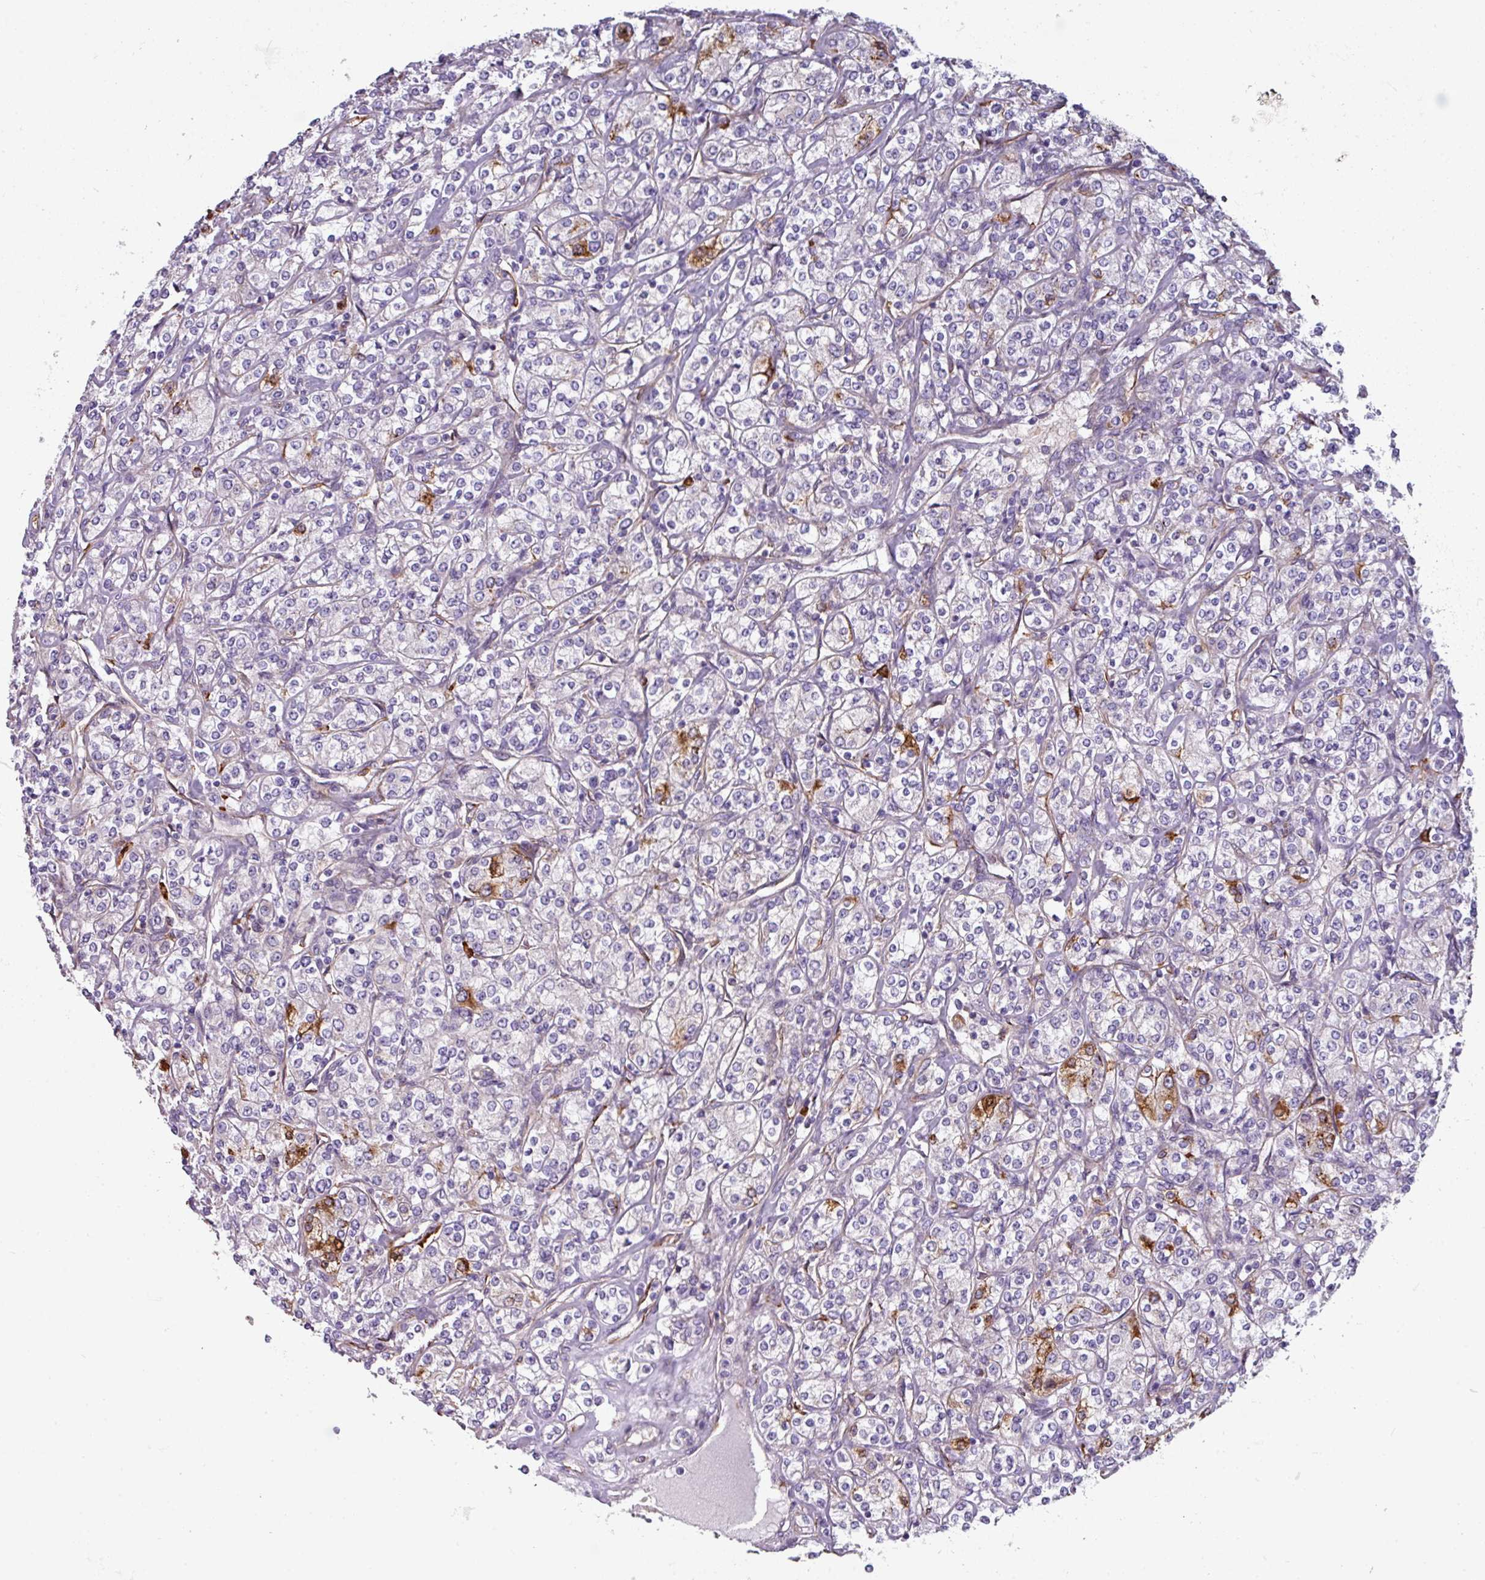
{"staining": {"intensity": "strong", "quantity": "<25%", "location": "cytoplasmic/membranous"}, "tissue": "renal cancer", "cell_type": "Tumor cells", "image_type": "cancer", "snomed": [{"axis": "morphology", "description": "Adenocarcinoma, NOS"}, {"axis": "topography", "description": "Kidney"}], "caption": "This micrograph displays immunohistochemistry staining of human adenocarcinoma (renal), with medium strong cytoplasmic/membranous staining in approximately <25% of tumor cells.", "gene": "BUD23", "patient": {"sex": "male", "age": 77}}